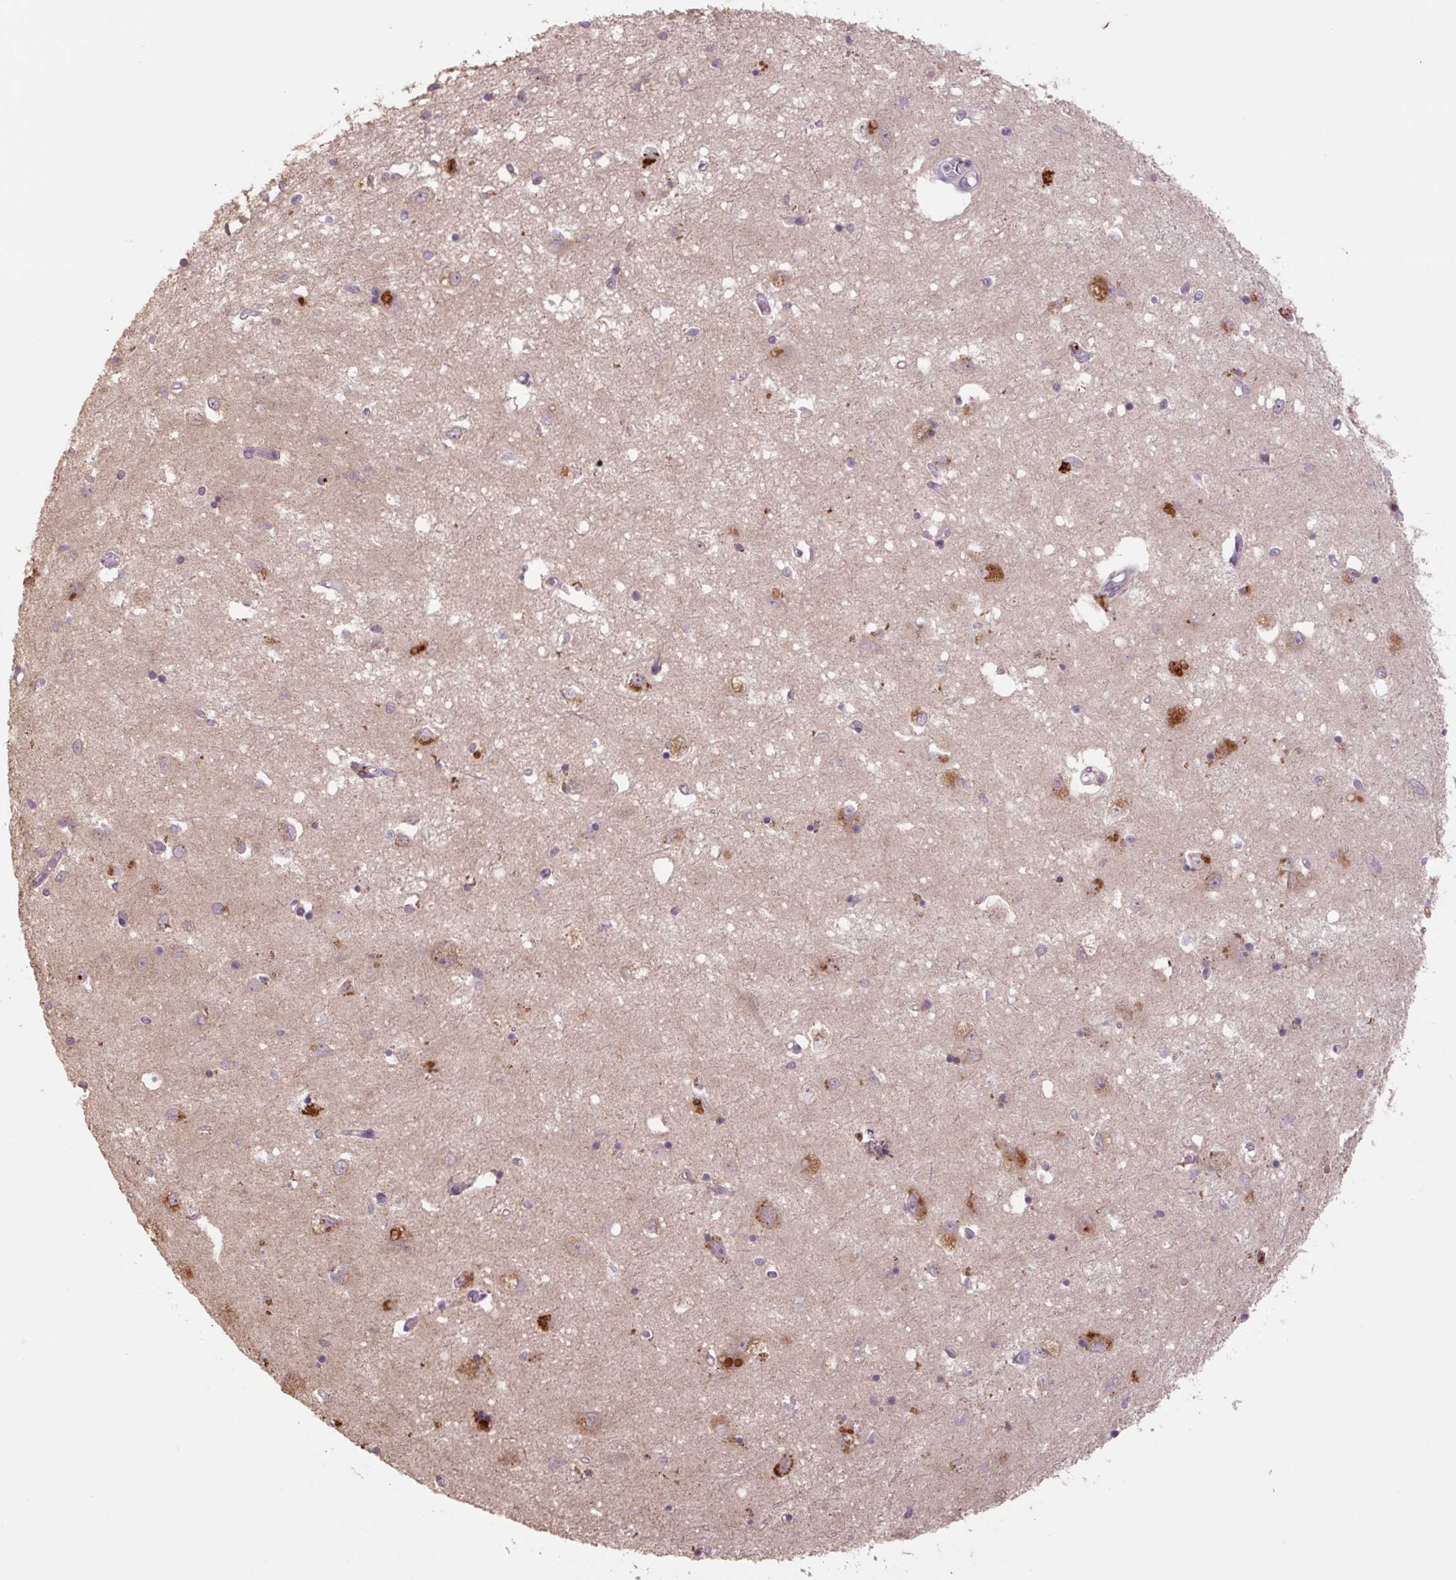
{"staining": {"intensity": "negative", "quantity": "none", "location": "none"}, "tissue": "caudate", "cell_type": "Glial cells", "image_type": "normal", "snomed": [{"axis": "morphology", "description": "Normal tissue, NOS"}, {"axis": "topography", "description": "Lateral ventricle wall"}], "caption": "A micrograph of caudate stained for a protein displays no brown staining in glial cells. (DAB immunohistochemistry (IHC) visualized using brightfield microscopy, high magnification).", "gene": "TMEM160", "patient": {"sex": "male", "age": 70}}